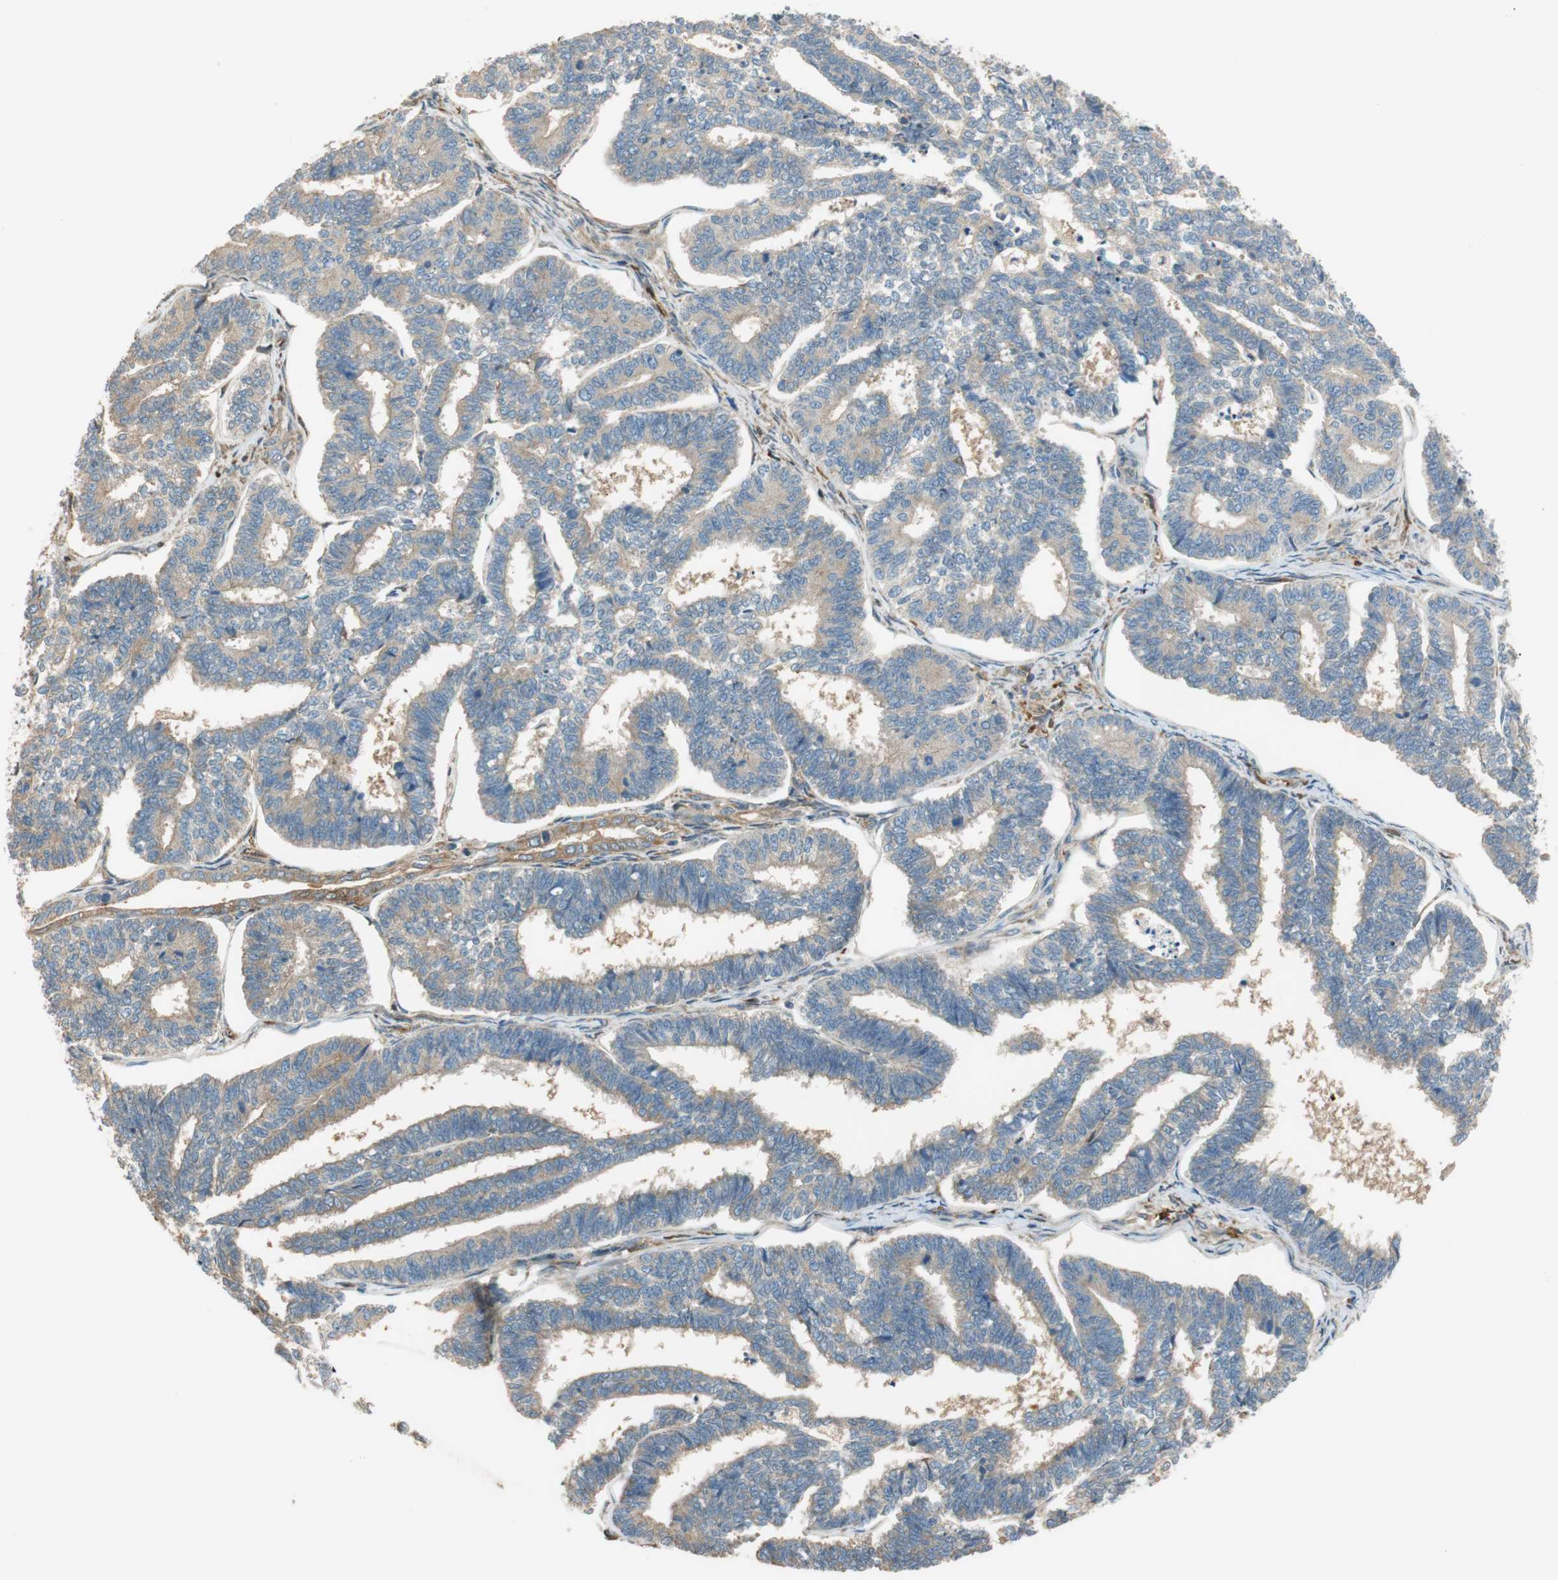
{"staining": {"intensity": "weak", "quantity": ">75%", "location": "cytoplasmic/membranous"}, "tissue": "endometrial cancer", "cell_type": "Tumor cells", "image_type": "cancer", "snomed": [{"axis": "morphology", "description": "Adenocarcinoma, NOS"}, {"axis": "topography", "description": "Endometrium"}], "caption": "Brown immunohistochemical staining in human endometrial cancer (adenocarcinoma) displays weak cytoplasmic/membranous positivity in about >75% of tumor cells. The protein of interest is shown in brown color, while the nuclei are stained blue.", "gene": "PARP14", "patient": {"sex": "female", "age": 70}}